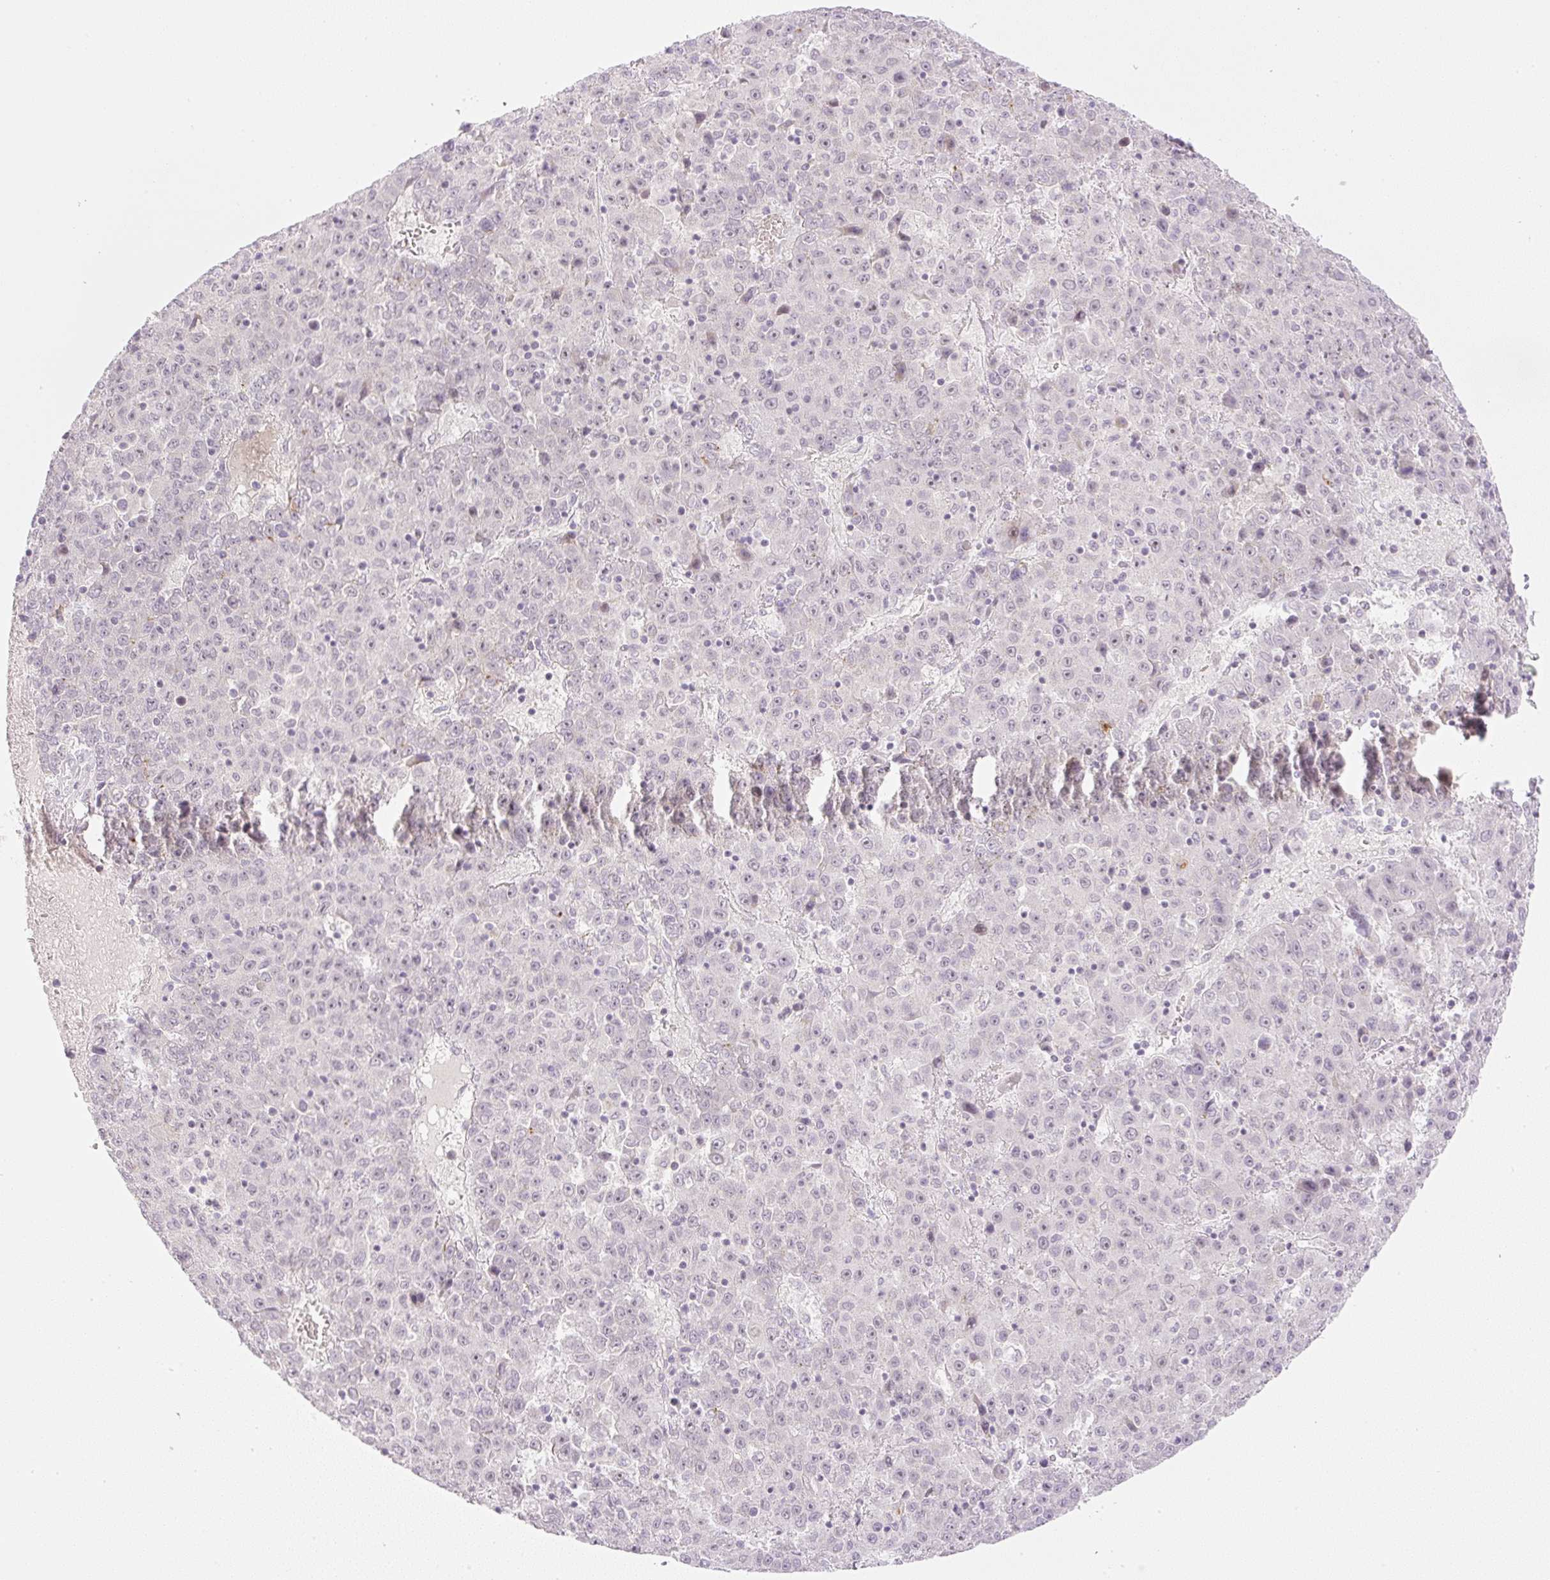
{"staining": {"intensity": "weak", "quantity": "<25%", "location": "cytoplasmic/membranous,nuclear"}, "tissue": "liver cancer", "cell_type": "Tumor cells", "image_type": "cancer", "snomed": [{"axis": "morphology", "description": "Carcinoma, Hepatocellular, NOS"}, {"axis": "topography", "description": "Liver"}], "caption": "Liver hepatocellular carcinoma was stained to show a protein in brown. There is no significant staining in tumor cells. (DAB (3,3'-diaminobenzidine) IHC, high magnification).", "gene": "AAR2", "patient": {"sex": "female", "age": 53}}